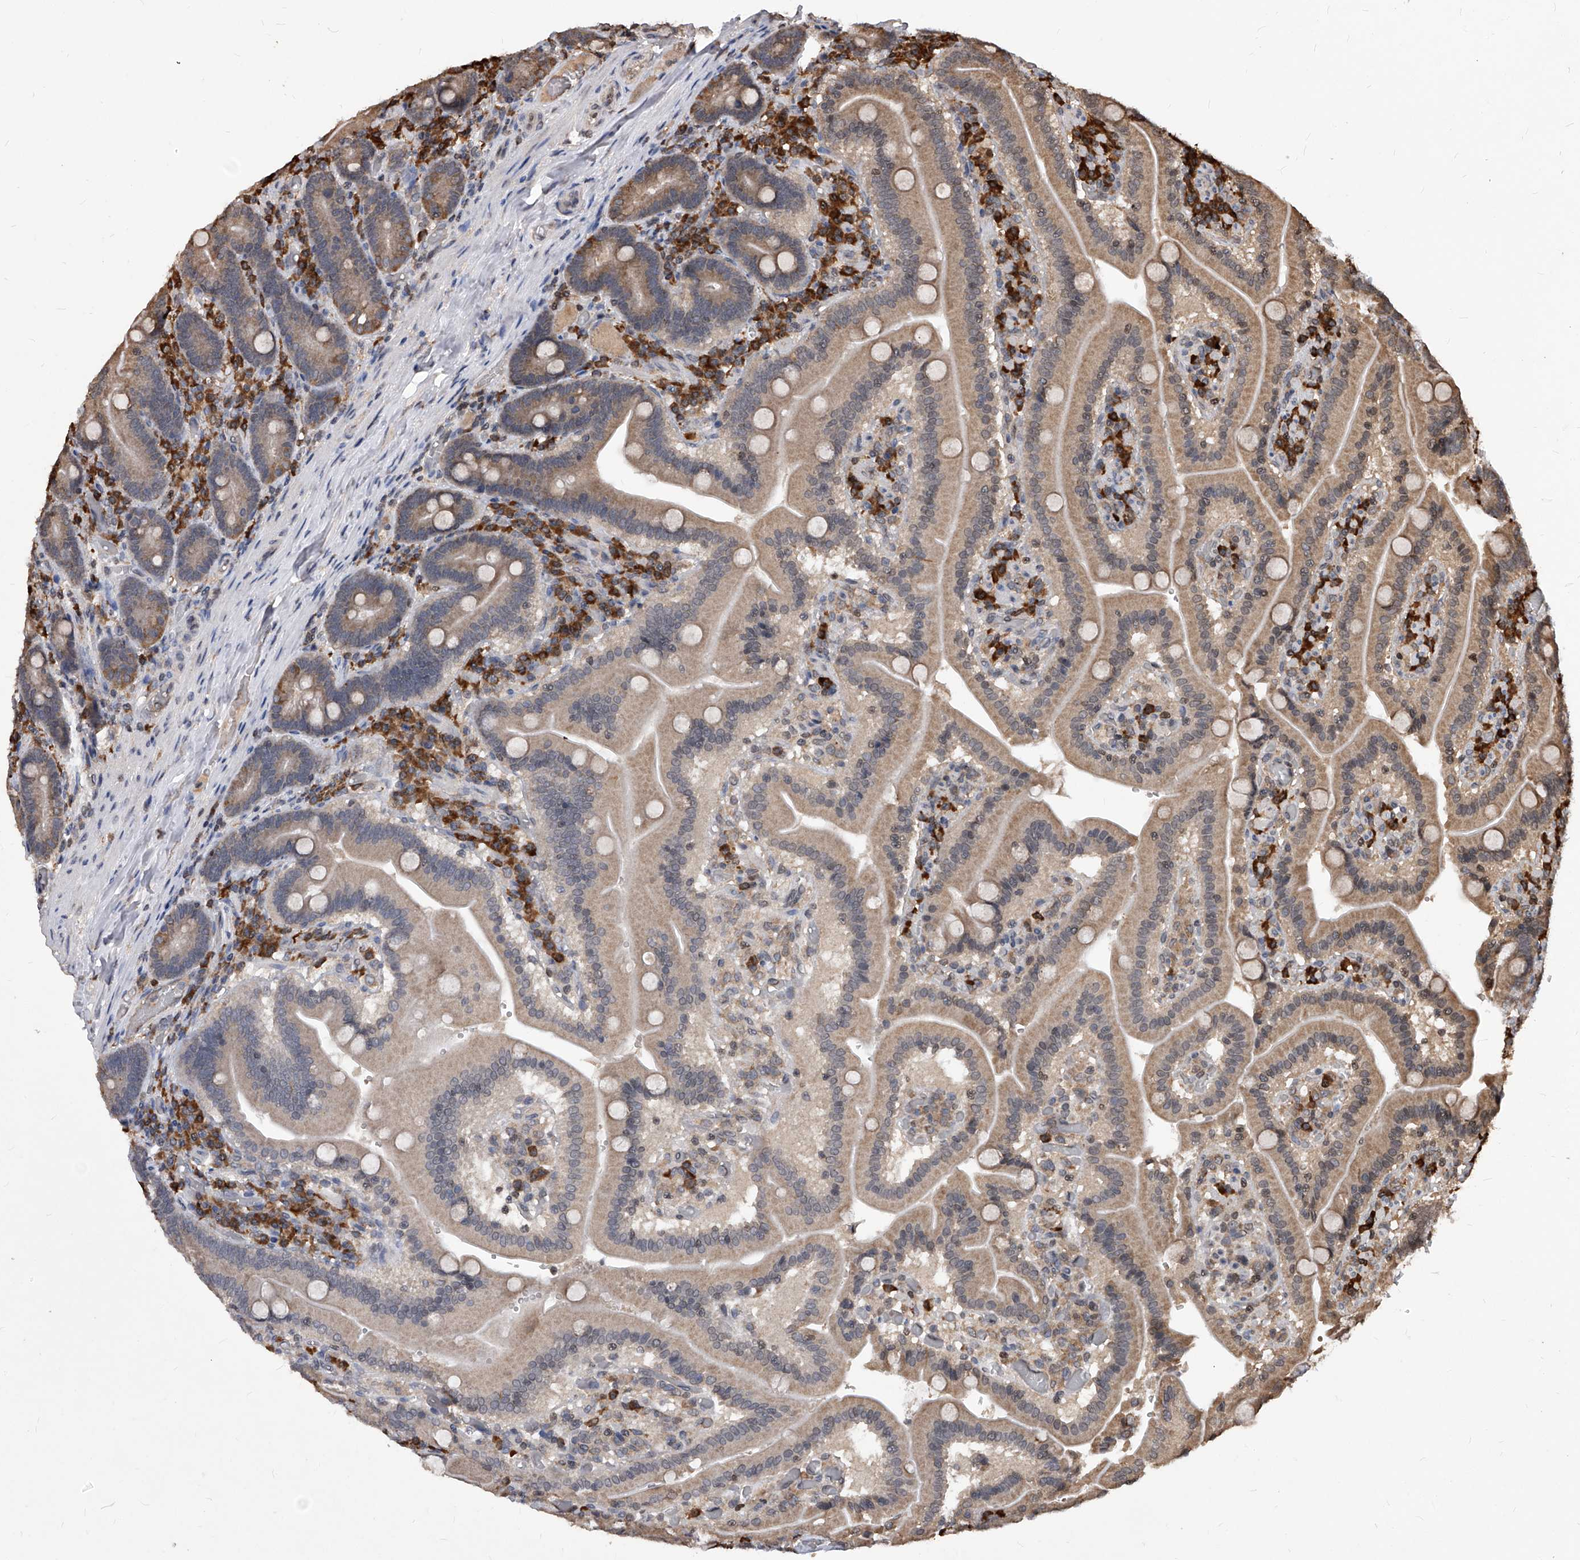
{"staining": {"intensity": "weak", "quantity": ">75%", "location": "cytoplasmic/membranous"}, "tissue": "duodenum", "cell_type": "Glandular cells", "image_type": "normal", "snomed": [{"axis": "morphology", "description": "Normal tissue, NOS"}, {"axis": "topography", "description": "Duodenum"}], "caption": "Protein staining reveals weak cytoplasmic/membranous positivity in approximately >75% of glandular cells in benign duodenum. Immunohistochemistry stains the protein of interest in brown and the nuclei are stained blue.", "gene": "ID1", "patient": {"sex": "female", "age": 62}}